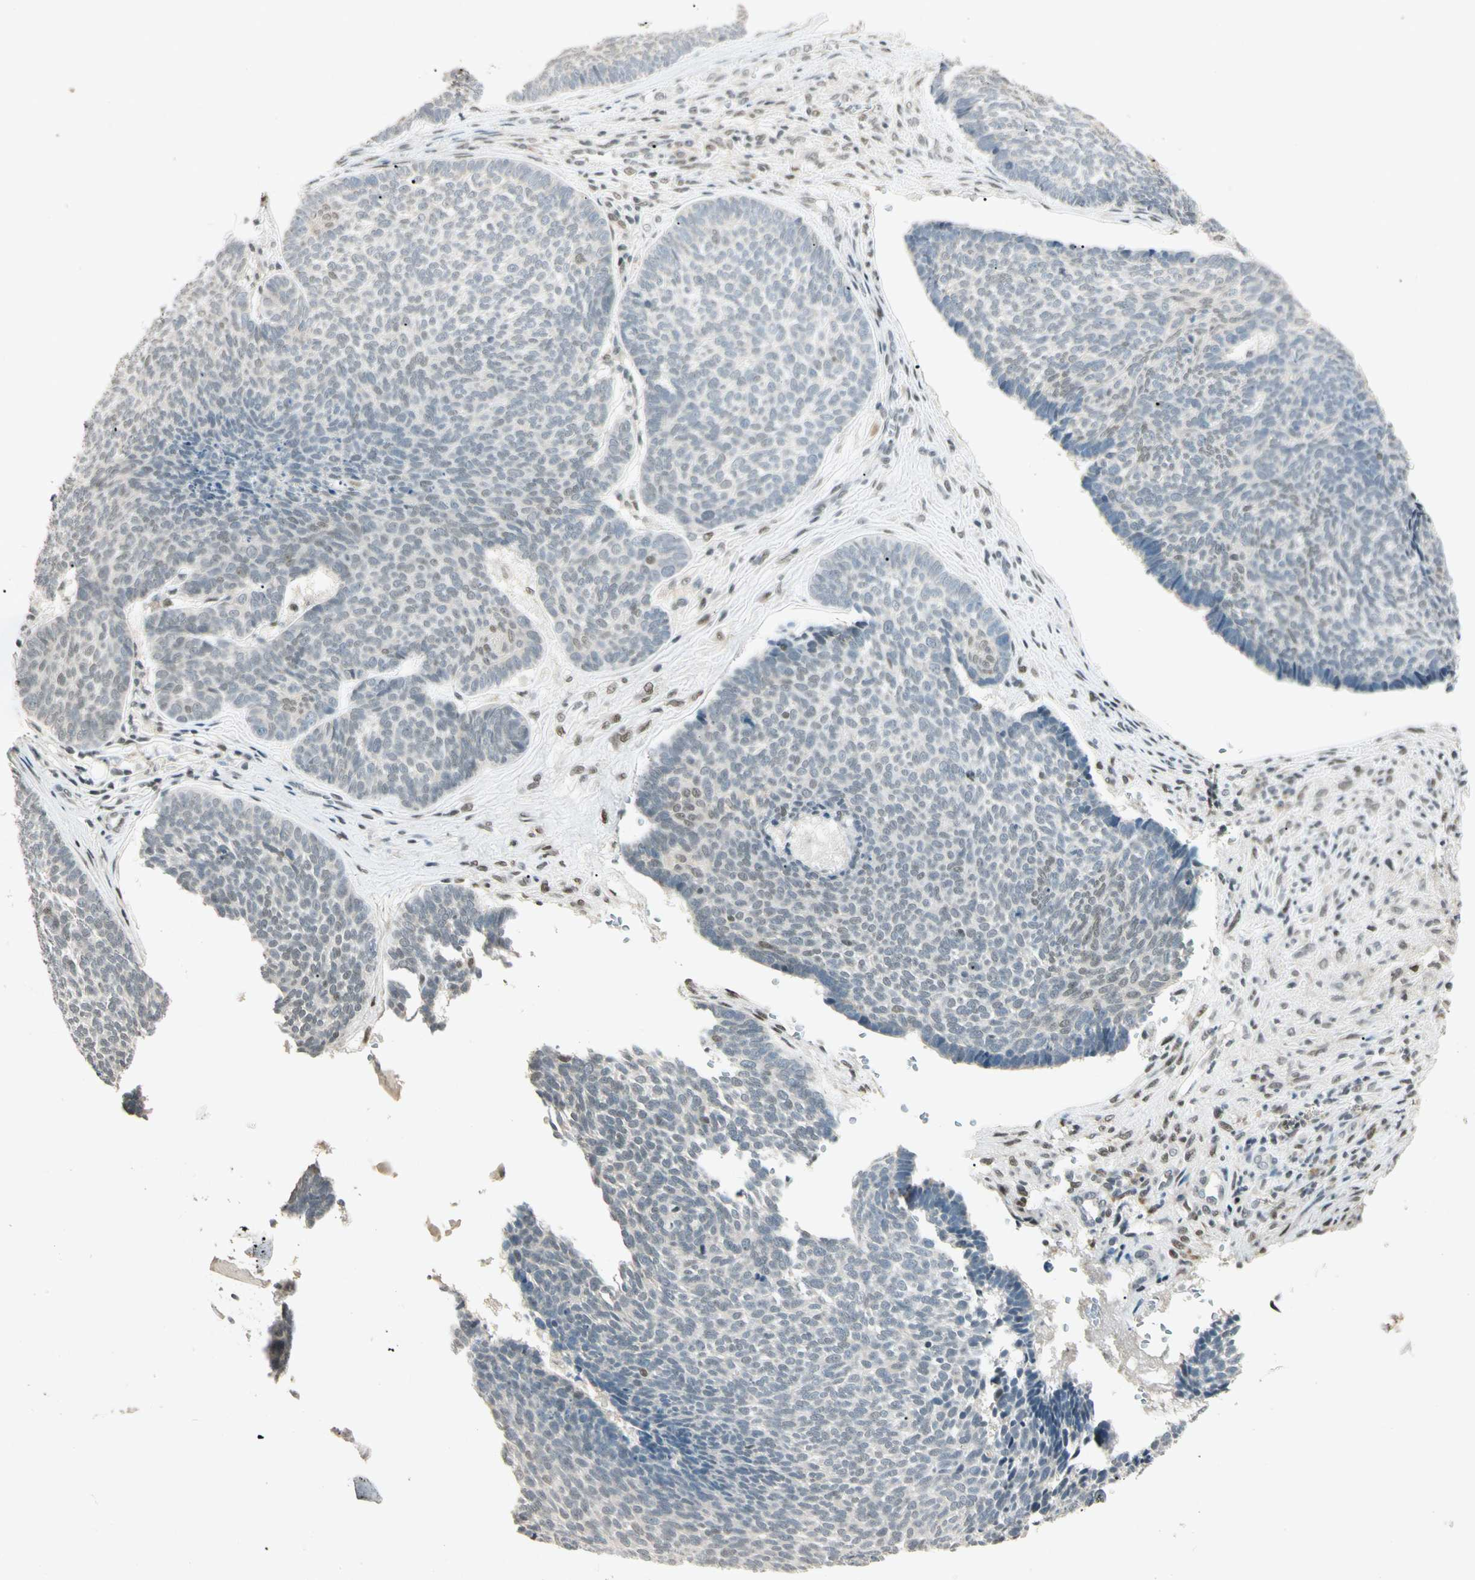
{"staining": {"intensity": "weak", "quantity": "<25%", "location": "nuclear"}, "tissue": "skin cancer", "cell_type": "Tumor cells", "image_type": "cancer", "snomed": [{"axis": "morphology", "description": "Basal cell carcinoma"}, {"axis": "topography", "description": "Skin"}], "caption": "DAB (3,3'-diaminobenzidine) immunohistochemical staining of human basal cell carcinoma (skin) displays no significant positivity in tumor cells.", "gene": "ZBTB4", "patient": {"sex": "male", "age": 84}}